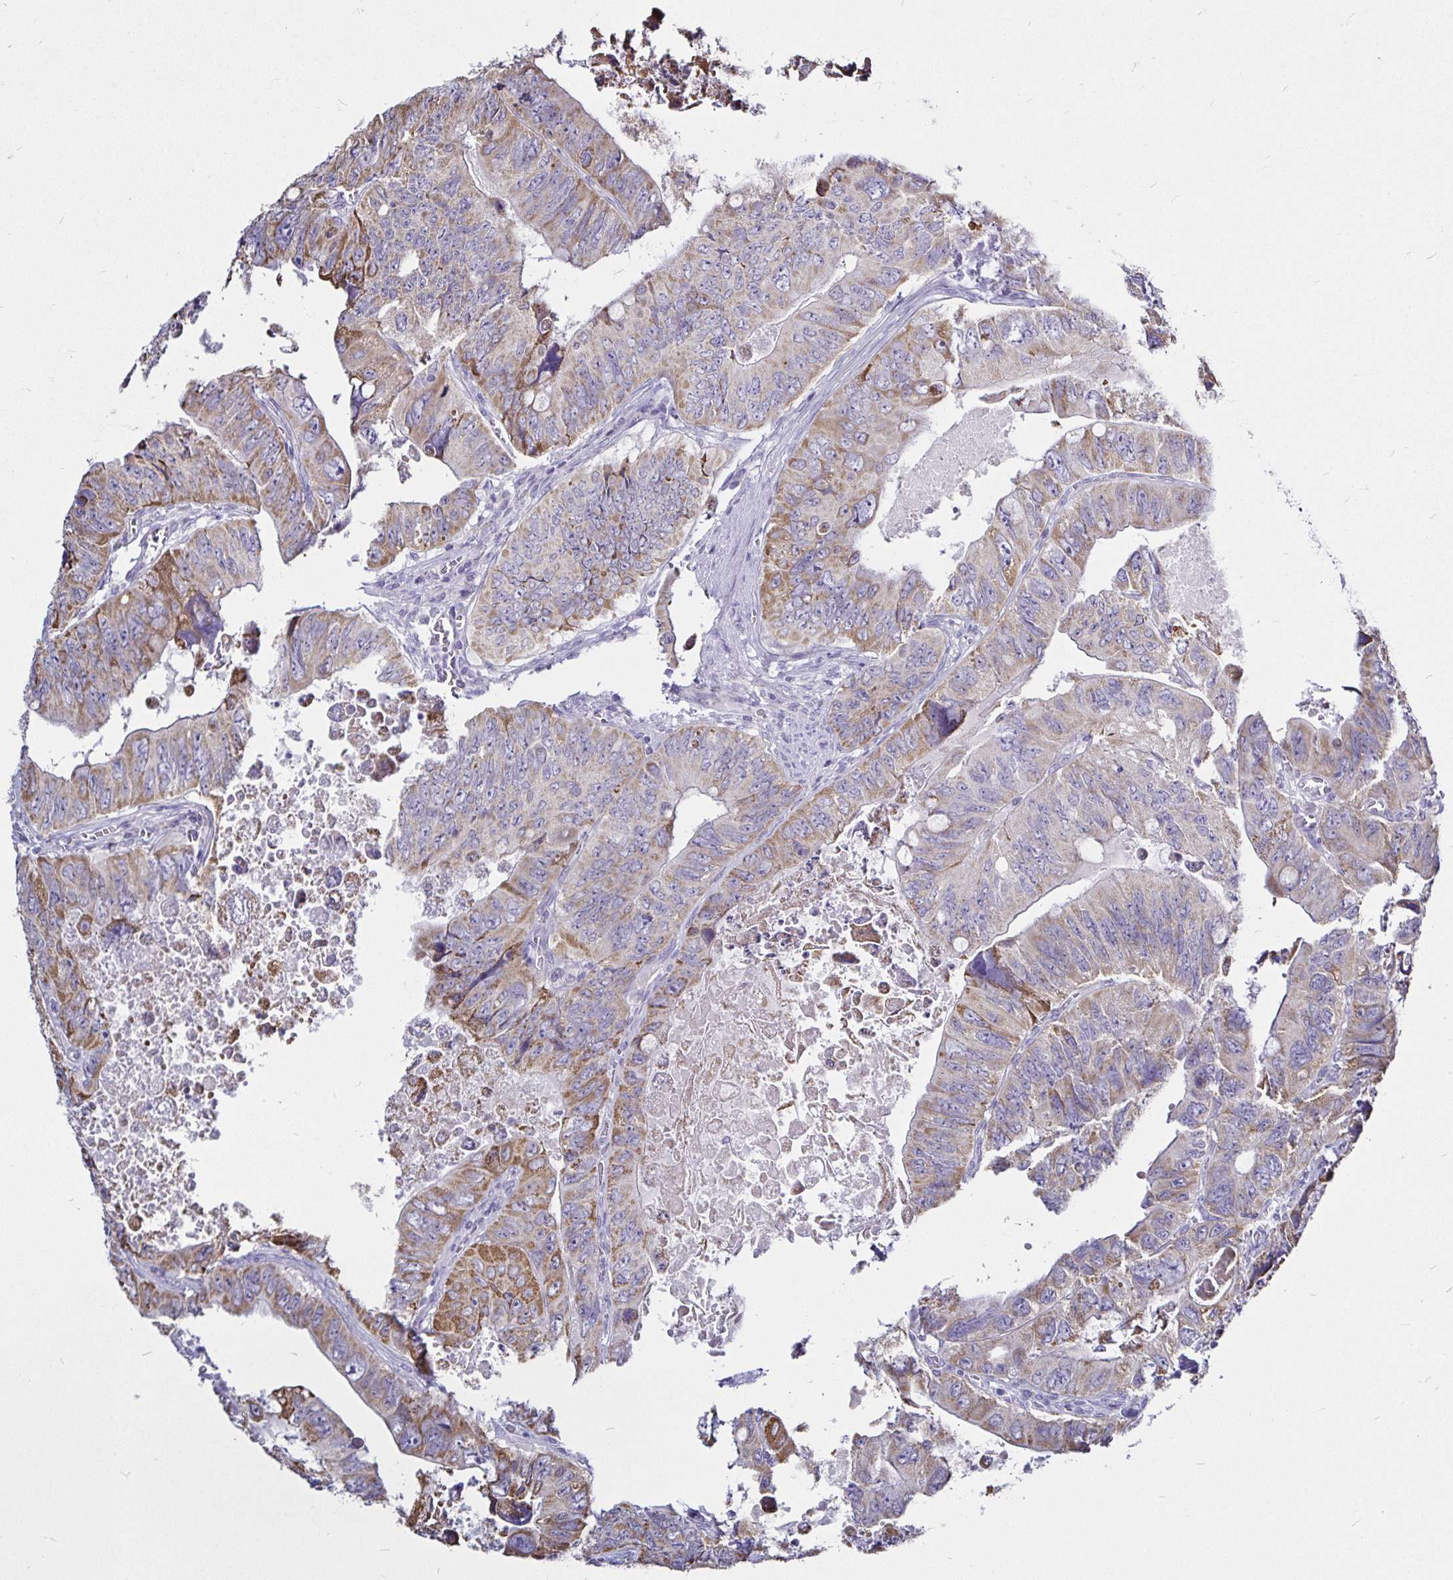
{"staining": {"intensity": "moderate", "quantity": "25%-75%", "location": "cytoplasmic/membranous"}, "tissue": "colorectal cancer", "cell_type": "Tumor cells", "image_type": "cancer", "snomed": [{"axis": "morphology", "description": "Adenocarcinoma, NOS"}, {"axis": "topography", "description": "Colon"}], "caption": "Human colorectal adenocarcinoma stained with a brown dye demonstrates moderate cytoplasmic/membranous positive staining in approximately 25%-75% of tumor cells.", "gene": "PGAM2", "patient": {"sex": "female", "age": 84}}